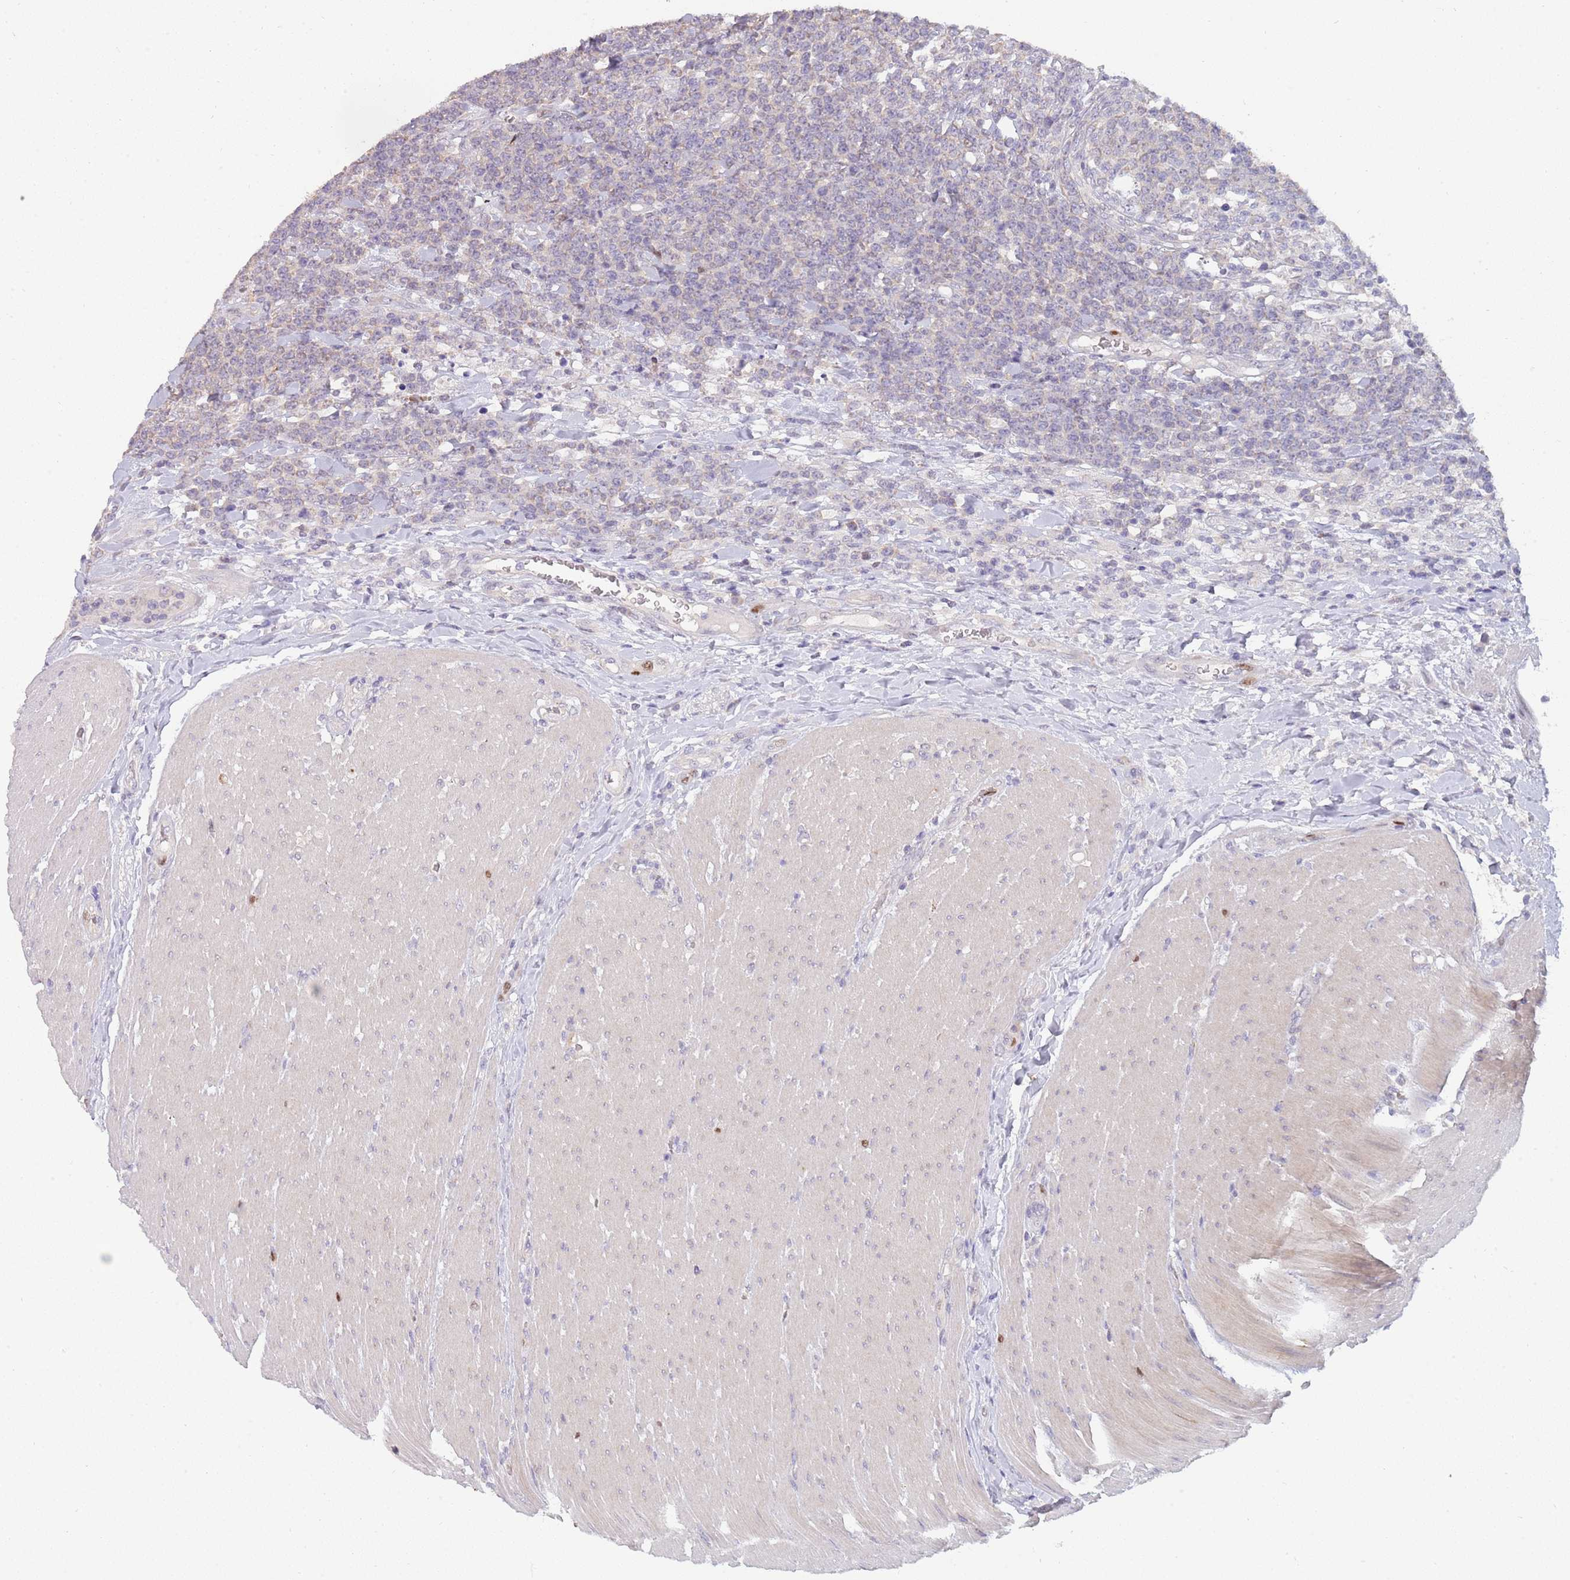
{"staining": {"intensity": "negative", "quantity": "none", "location": "none"}, "tissue": "lymphoma", "cell_type": "Tumor cells", "image_type": "cancer", "snomed": [{"axis": "morphology", "description": "Malignant lymphoma, non-Hodgkin's type, High grade"}, {"axis": "topography", "description": "Small intestine"}], "caption": "IHC histopathology image of neoplastic tissue: human lymphoma stained with DAB displays no significant protein positivity in tumor cells.", "gene": "PIMREG", "patient": {"sex": "male", "age": 8}}